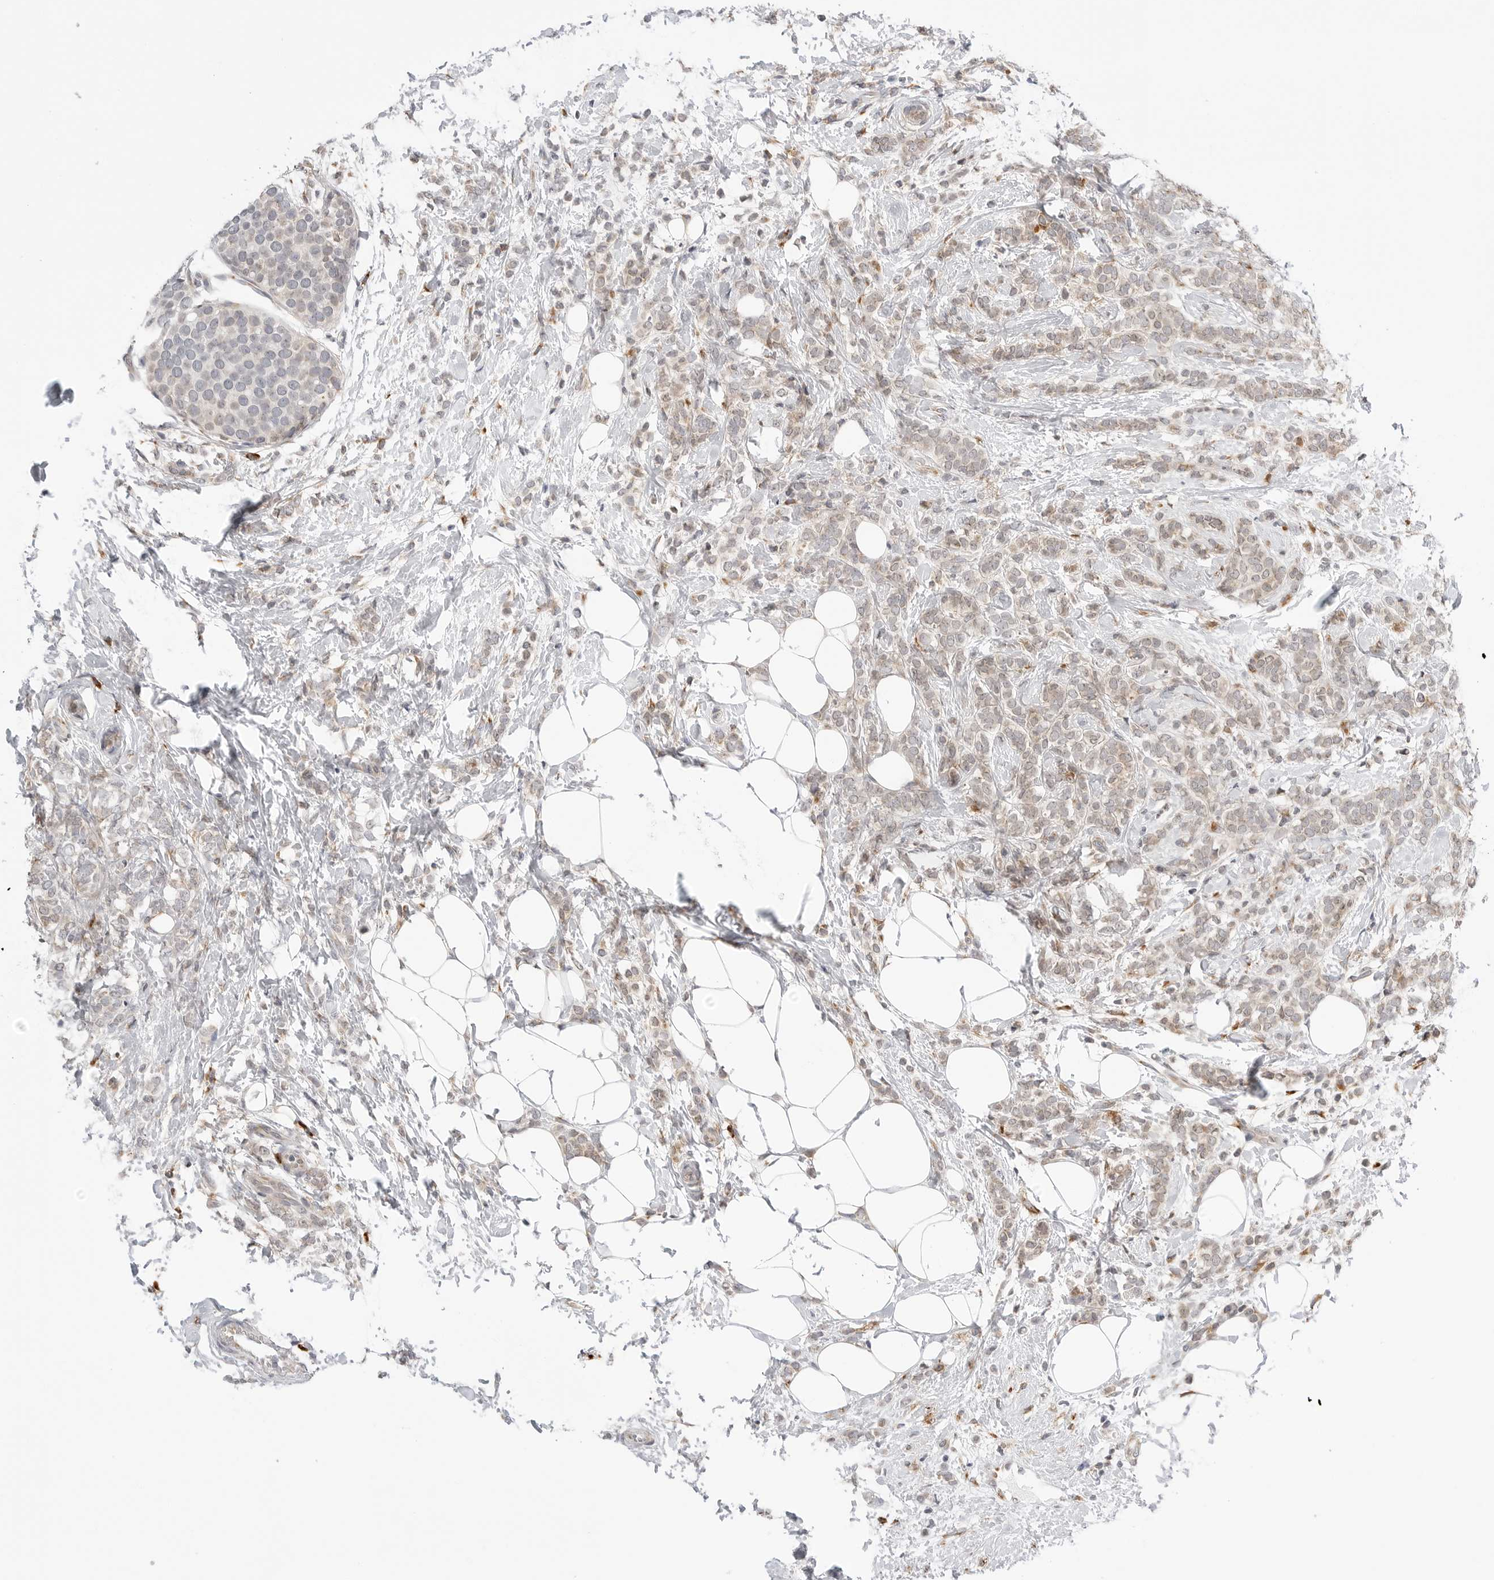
{"staining": {"intensity": "weak", "quantity": "25%-75%", "location": "cytoplasmic/membranous"}, "tissue": "breast cancer", "cell_type": "Tumor cells", "image_type": "cancer", "snomed": [{"axis": "morphology", "description": "Lobular carcinoma"}, {"axis": "topography", "description": "Breast"}], "caption": "The image shows staining of breast cancer (lobular carcinoma), revealing weak cytoplasmic/membranous protein positivity (brown color) within tumor cells.", "gene": "RPN1", "patient": {"sex": "female", "age": 50}}